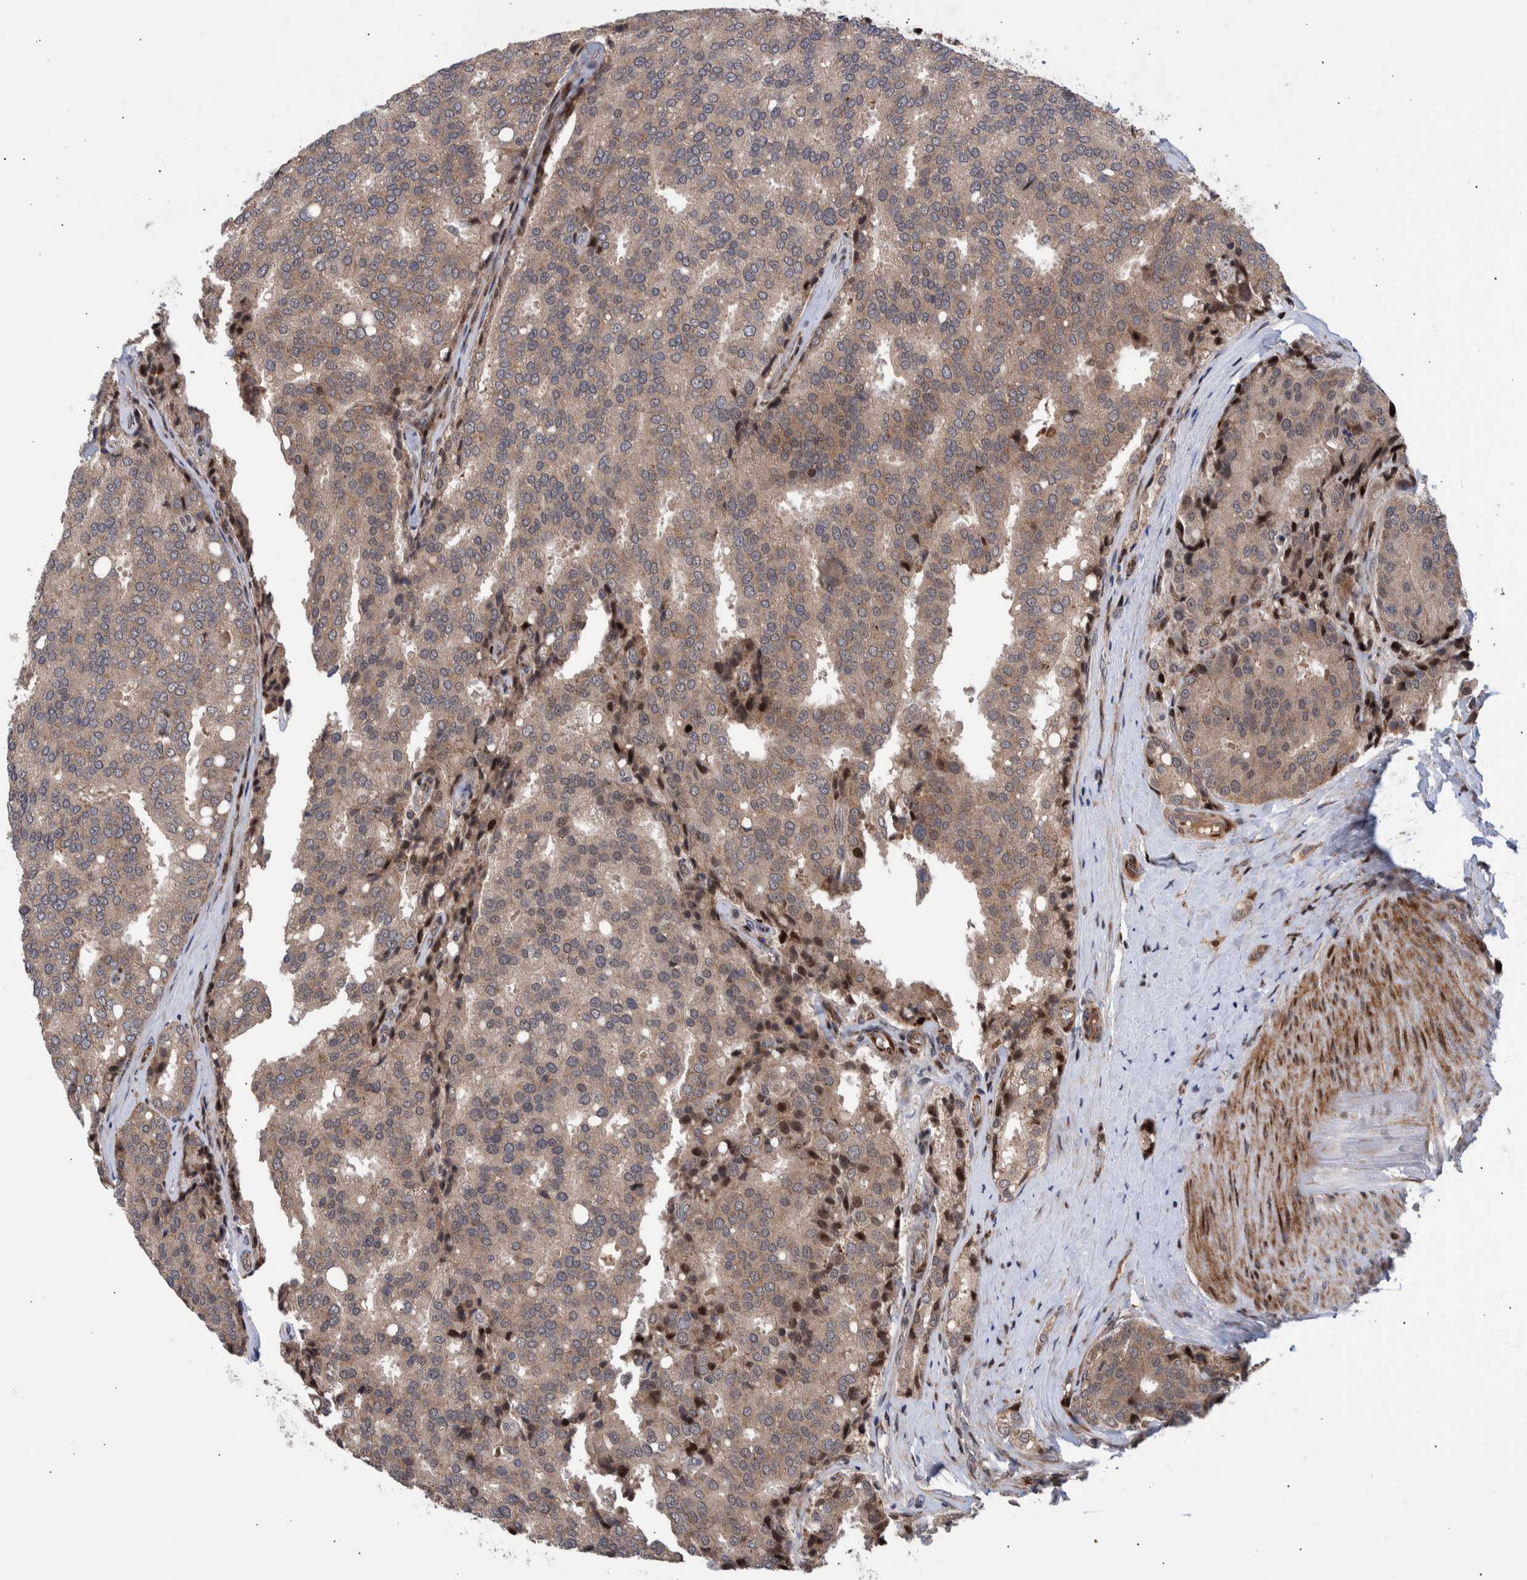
{"staining": {"intensity": "weak", "quantity": ">75%", "location": "cytoplasmic/membranous,nuclear"}, "tissue": "prostate cancer", "cell_type": "Tumor cells", "image_type": "cancer", "snomed": [{"axis": "morphology", "description": "Adenocarcinoma, High grade"}, {"axis": "topography", "description": "Prostate"}], "caption": "Brown immunohistochemical staining in prostate high-grade adenocarcinoma reveals weak cytoplasmic/membranous and nuclear staining in about >75% of tumor cells. (Stains: DAB (3,3'-diaminobenzidine) in brown, nuclei in blue, Microscopy: brightfield microscopy at high magnification).", "gene": "SHISA6", "patient": {"sex": "male", "age": 50}}